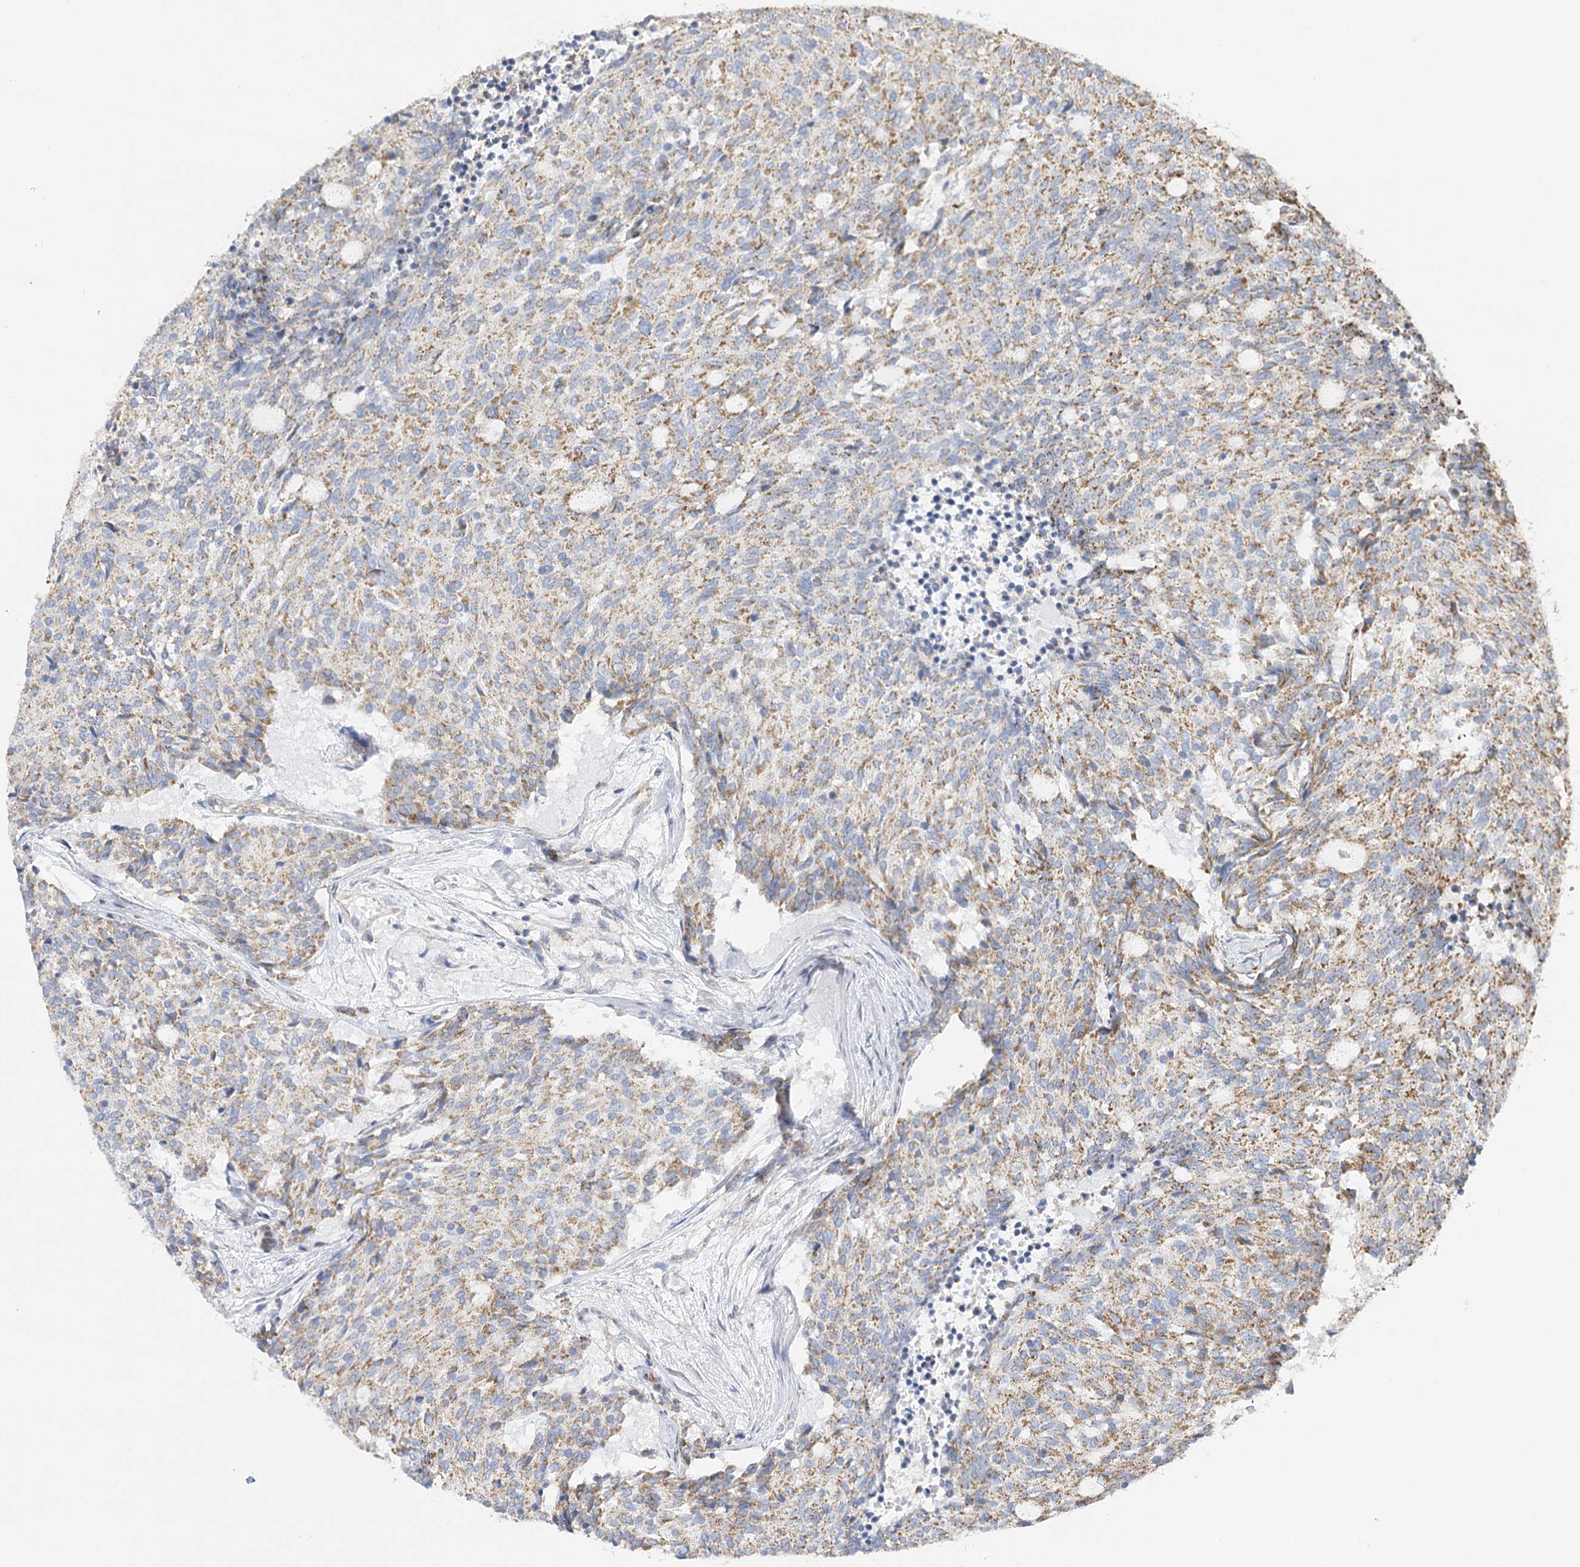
{"staining": {"intensity": "moderate", "quantity": "25%-75%", "location": "cytoplasmic/membranous"}, "tissue": "carcinoid", "cell_type": "Tumor cells", "image_type": "cancer", "snomed": [{"axis": "morphology", "description": "Carcinoid, malignant, NOS"}, {"axis": "topography", "description": "Pancreas"}], "caption": "Immunohistochemistry of carcinoid (malignant) exhibits medium levels of moderate cytoplasmic/membranous positivity in approximately 25%-75% of tumor cells.", "gene": "DHTKD1", "patient": {"sex": "female", "age": 54}}